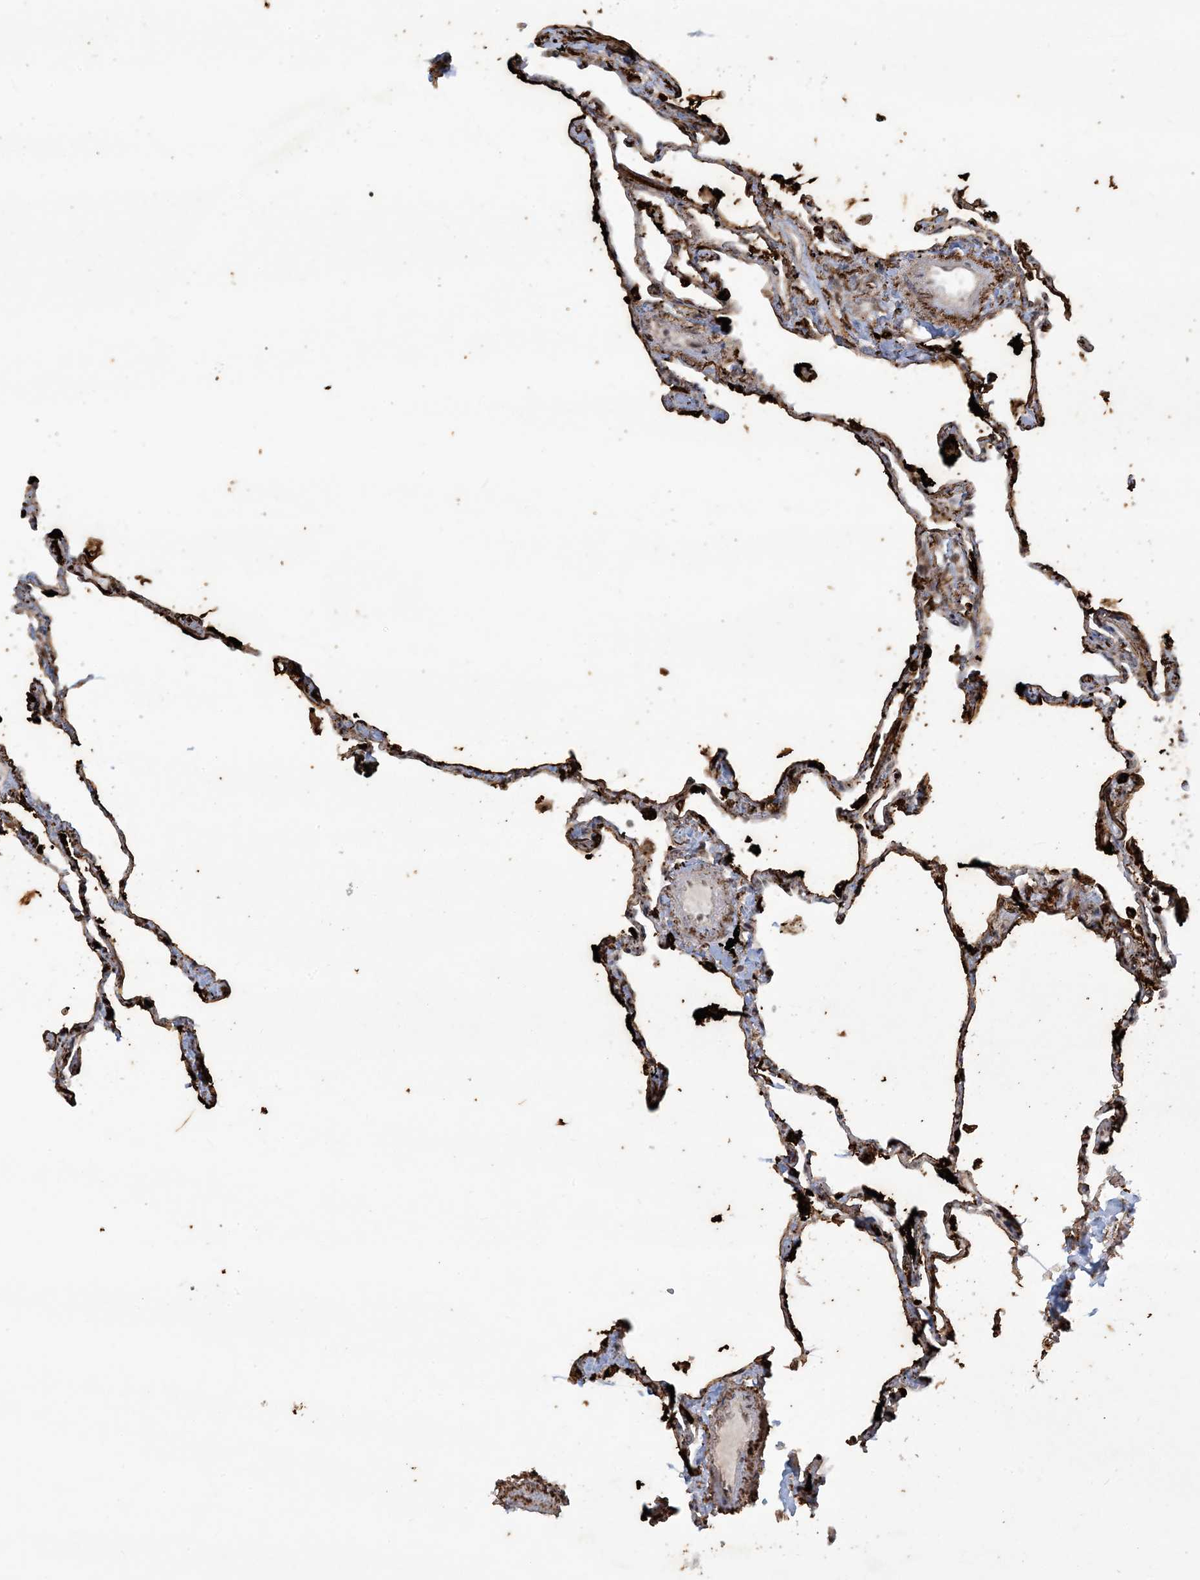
{"staining": {"intensity": "strong", "quantity": ">75%", "location": "cytoplasmic/membranous"}, "tissue": "lung", "cell_type": "Alveolar cells", "image_type": "normal", "snomed": [{"axis": "morphology", "description": "Normal tissue, NOS"}, {"axis": "topography", "description": "Lung"}], "caption": "This is an image of immunohistochemistry staining of benign lung, which shows strong staining in the cytoplasmic/membranous of alveolar cells.", "gene": "CERT1", "patient": {"sex": "female", "age": 67}}